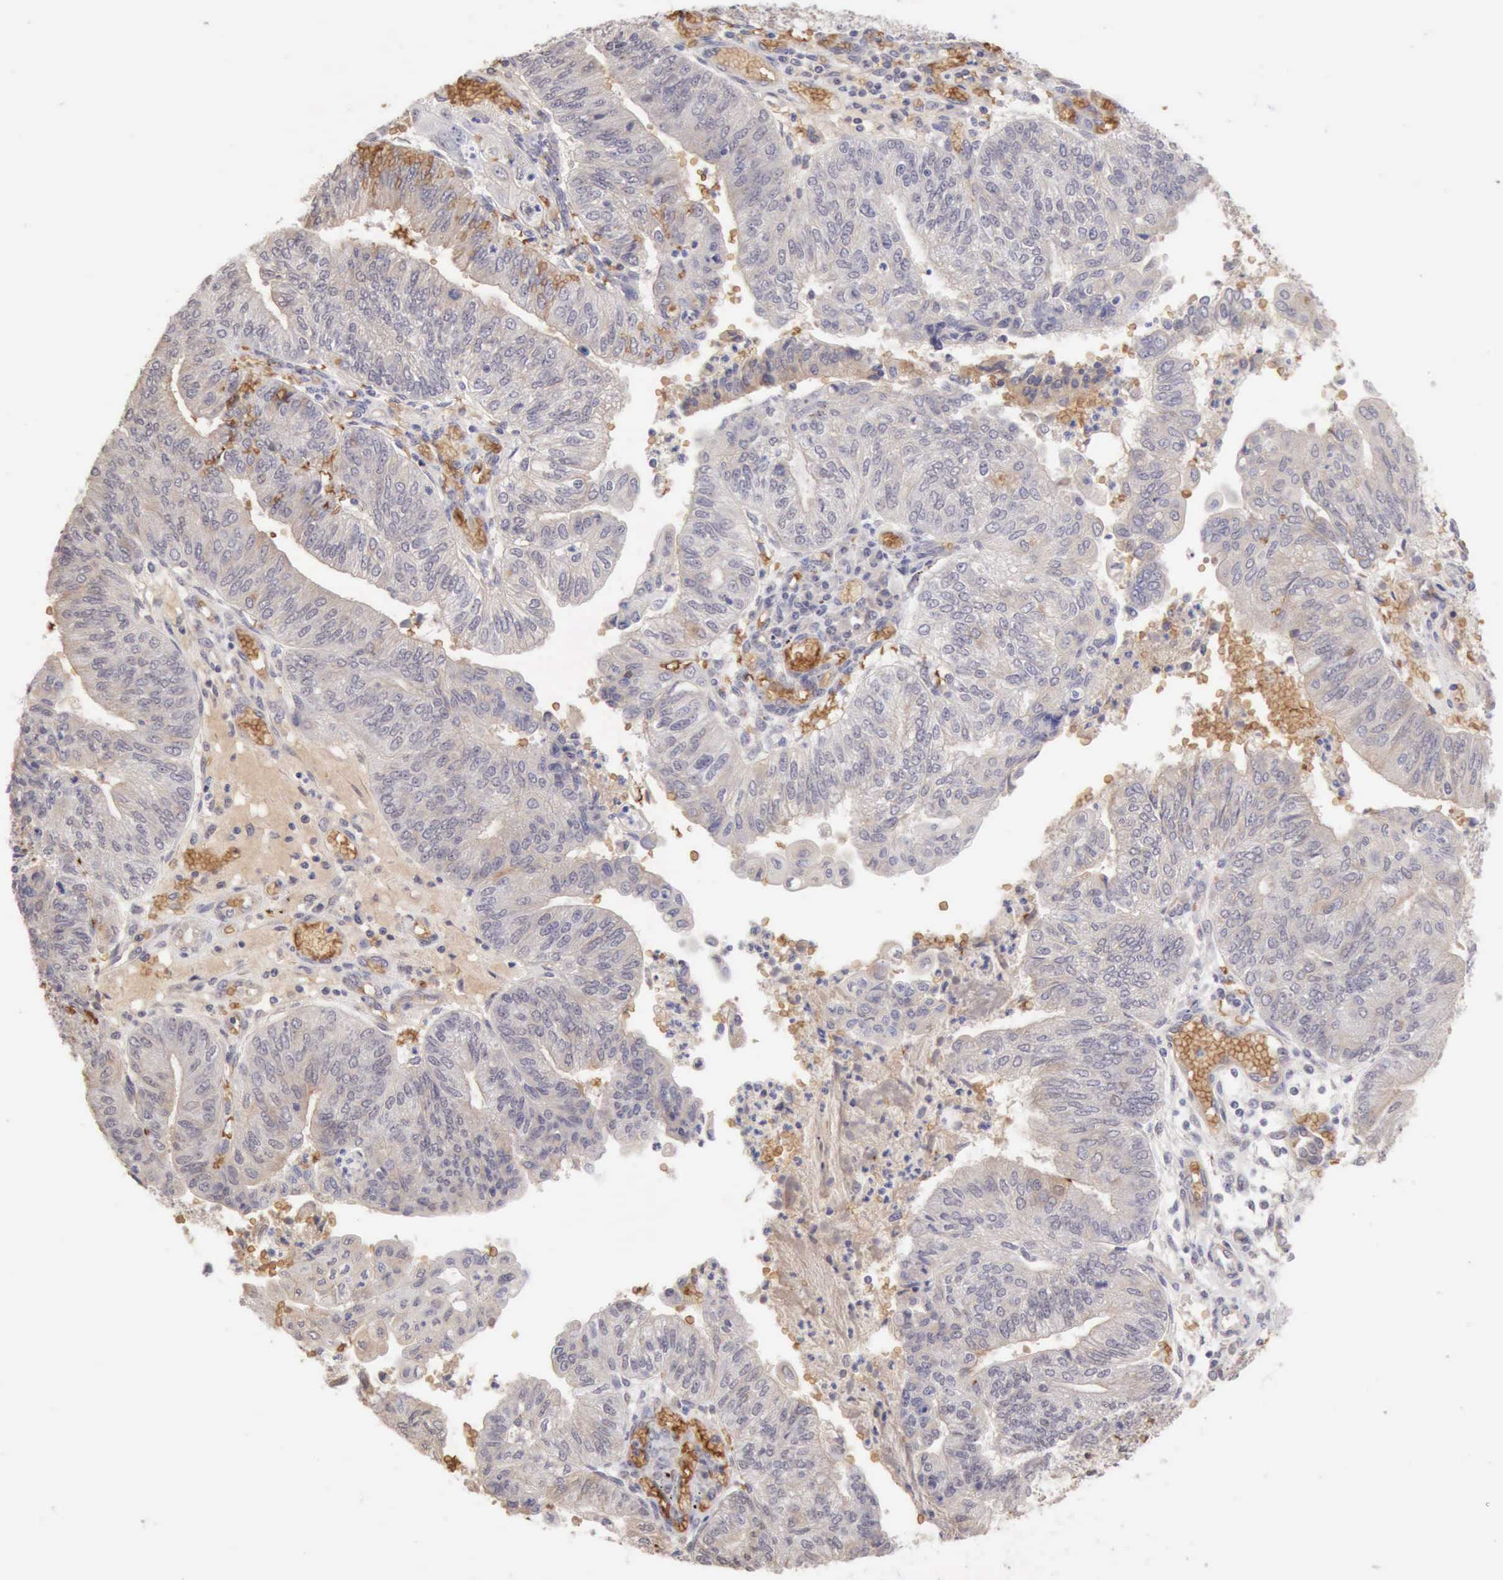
{"staining": {"intensity": "negative", "quantity": "none", "location": "none"}, "tissue": "endometrial cancer", "cell_type": "Tumor cells", "image_type": "cancer", "snomed": [{"axis": "morphology", "description": "Adenocarcinoma, NOS"}, {"axis": "topography", "description": "Endometrium"}], "caption": "An immunohistochemistry (IHC) image of endometrial cancer is shown. There is no staining in tumor cells of endometrial cancer.", "gene": "CFI", "patient": {"sex": "female", "age": 59}}